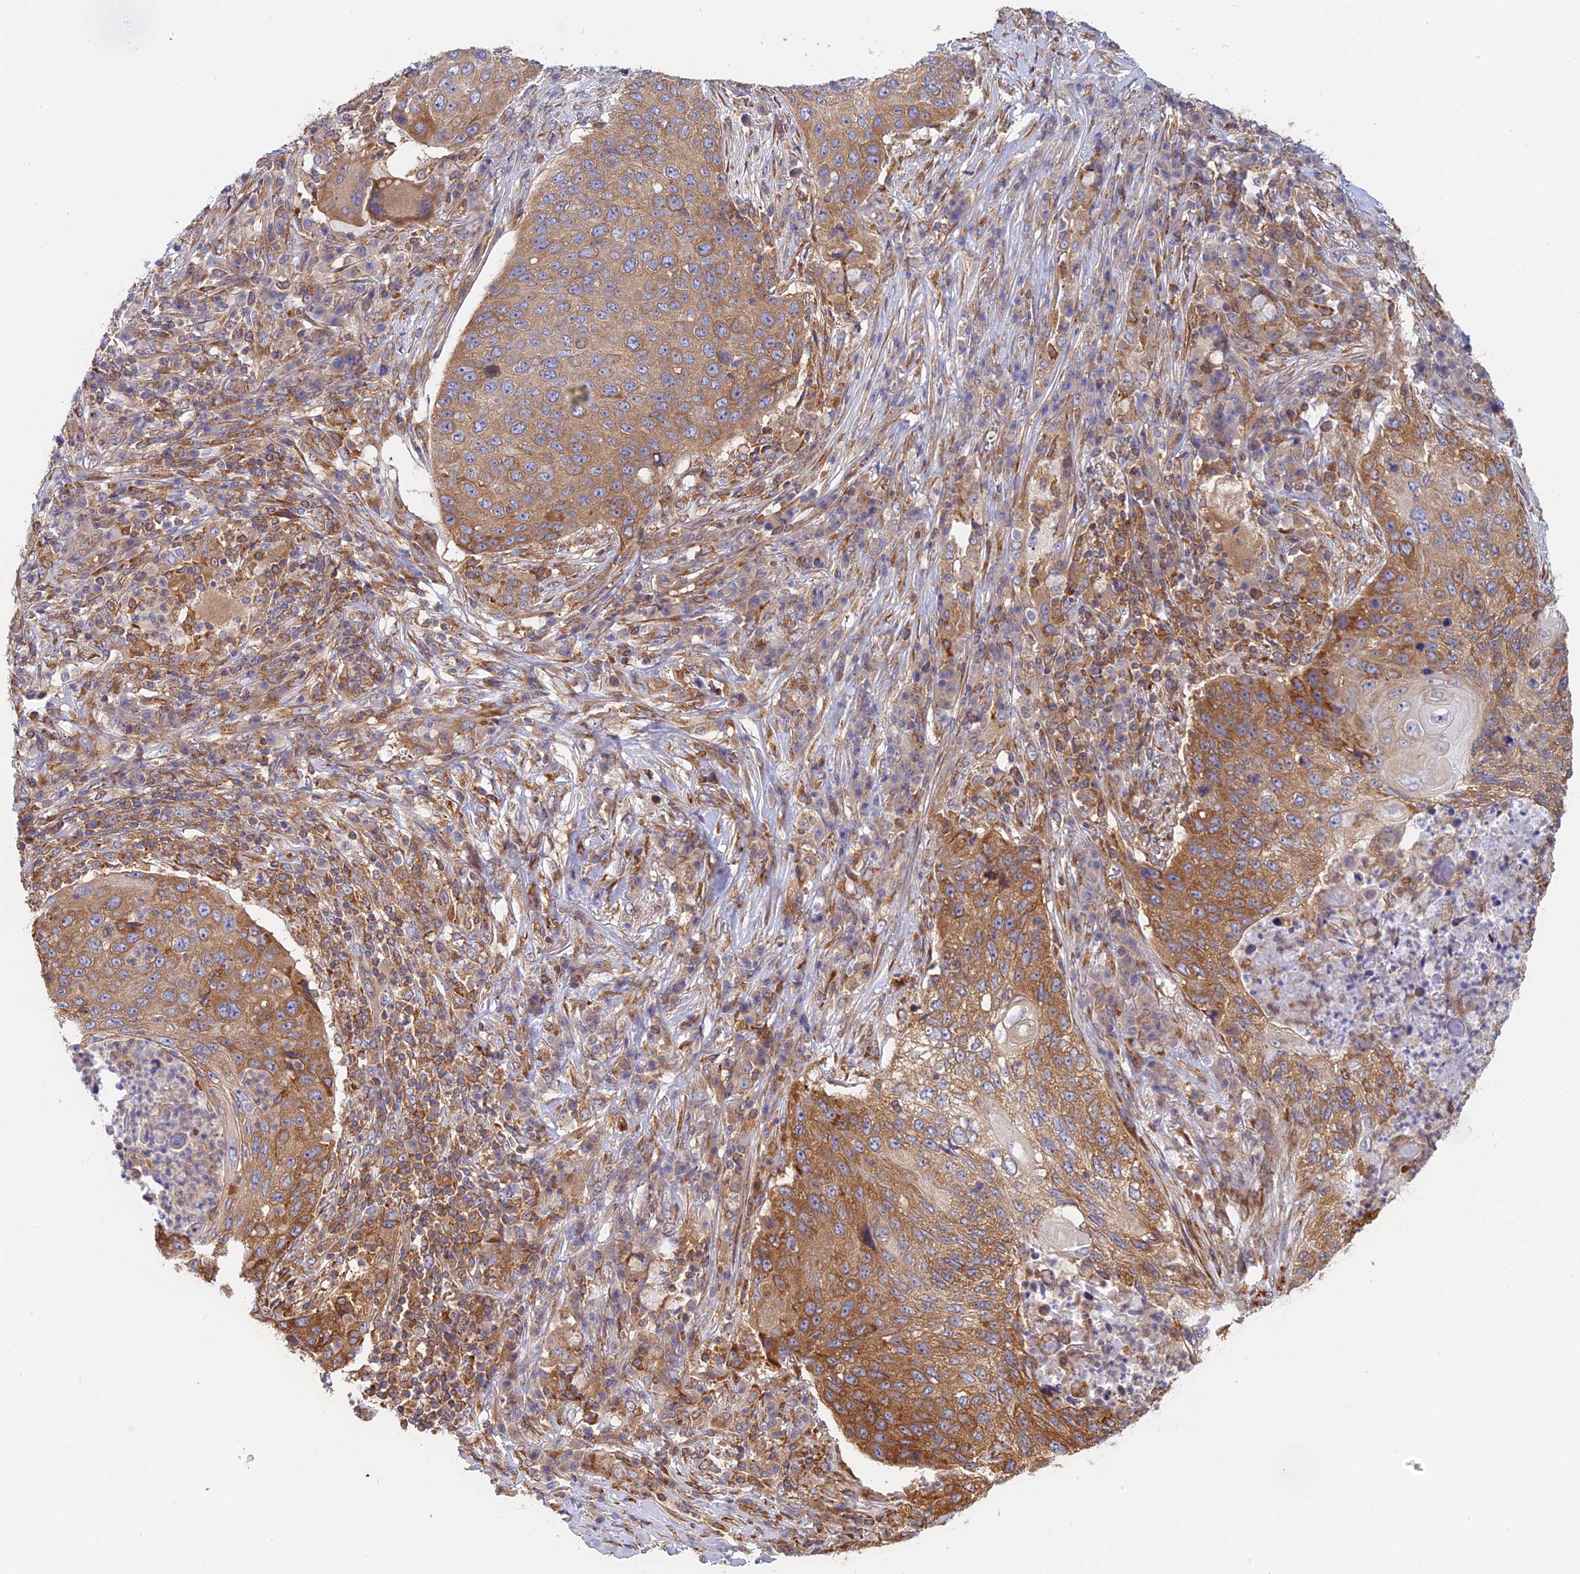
{"staining": {"intensity": "moderate", "quantity": ">75%", "location": "cytoplasmic/membranous"}, "tissue": "lung cancer", "cell_type": "Tumor cells", "image_type": "cancer", "snomed": [{"axis": "morphology", "description": "Squamous cell carcinoma, NOS"}, {"axis": "topography", "description": "Lung"}], "caption": "Protein staining demonstrates moderate cytoplasmic/membranous positivity in approximately >75% of tumor cells in lung squamous cell carcinoma.", "gene": "GMIP", "patient": {"sex": "female", "age": 63}}